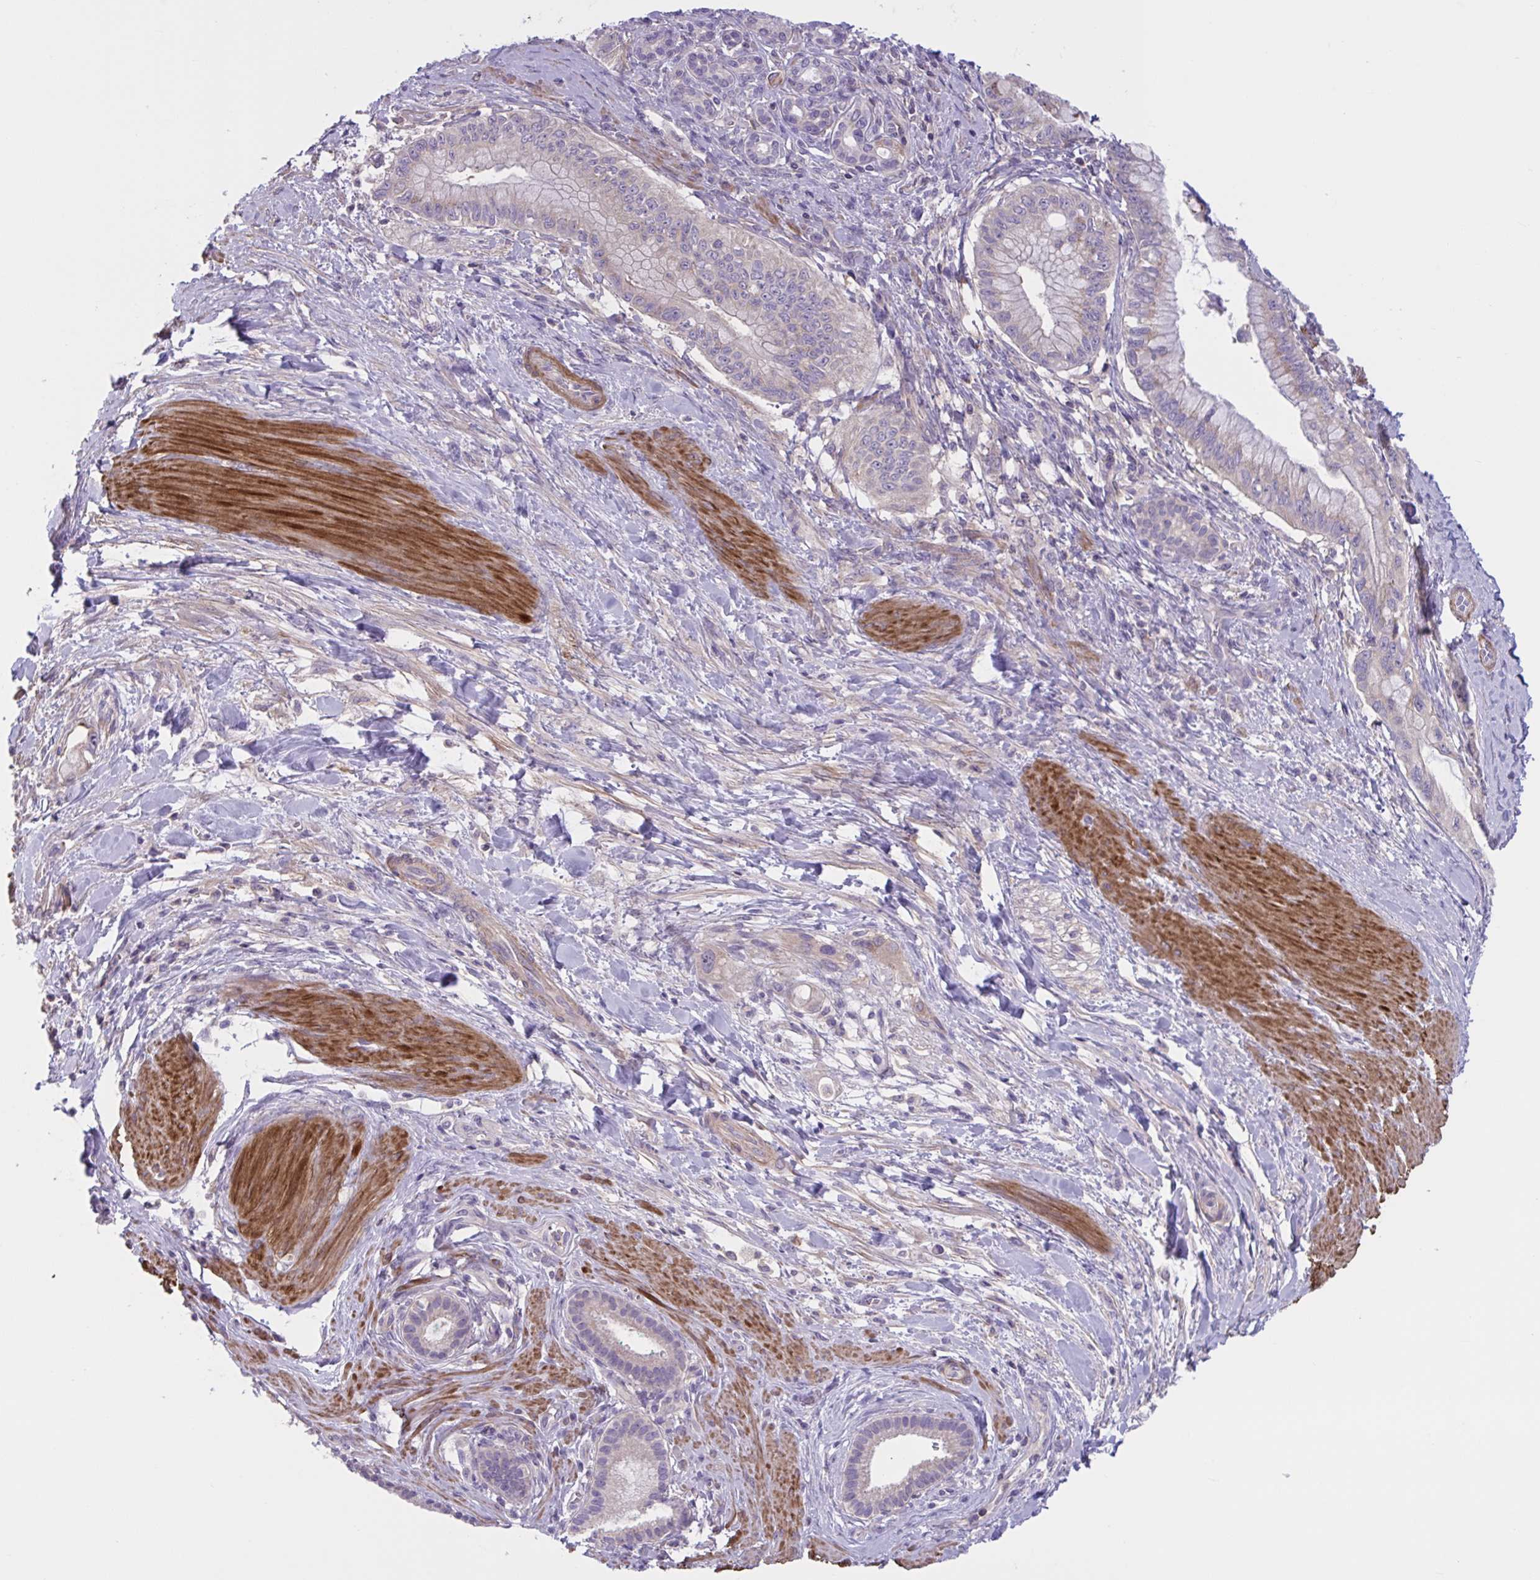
{"staining": {"intensity": "negative", "quantity": "none", "location": "none"}, "tissue": "pancreatic cancer", "cell_type": "Tumor cells", "image_type": "cancer", "snomed": [{"axis": "morphology", "description": "Adenocarcinoma, NOS"}, {"axis": "topography", "description": "Pancreas"}], "caption": "A high-resolution micrograph shows immunohistochemistry (IHC) staining of adenocarcinoma (pancreatic), which reveals no significant staining in tumor cells. (DAB immunohistochemistry (IHC) with hematoxylin counter stain).", "gene": "WNT9B", "patient": {"sex": "male", "age": 48}}